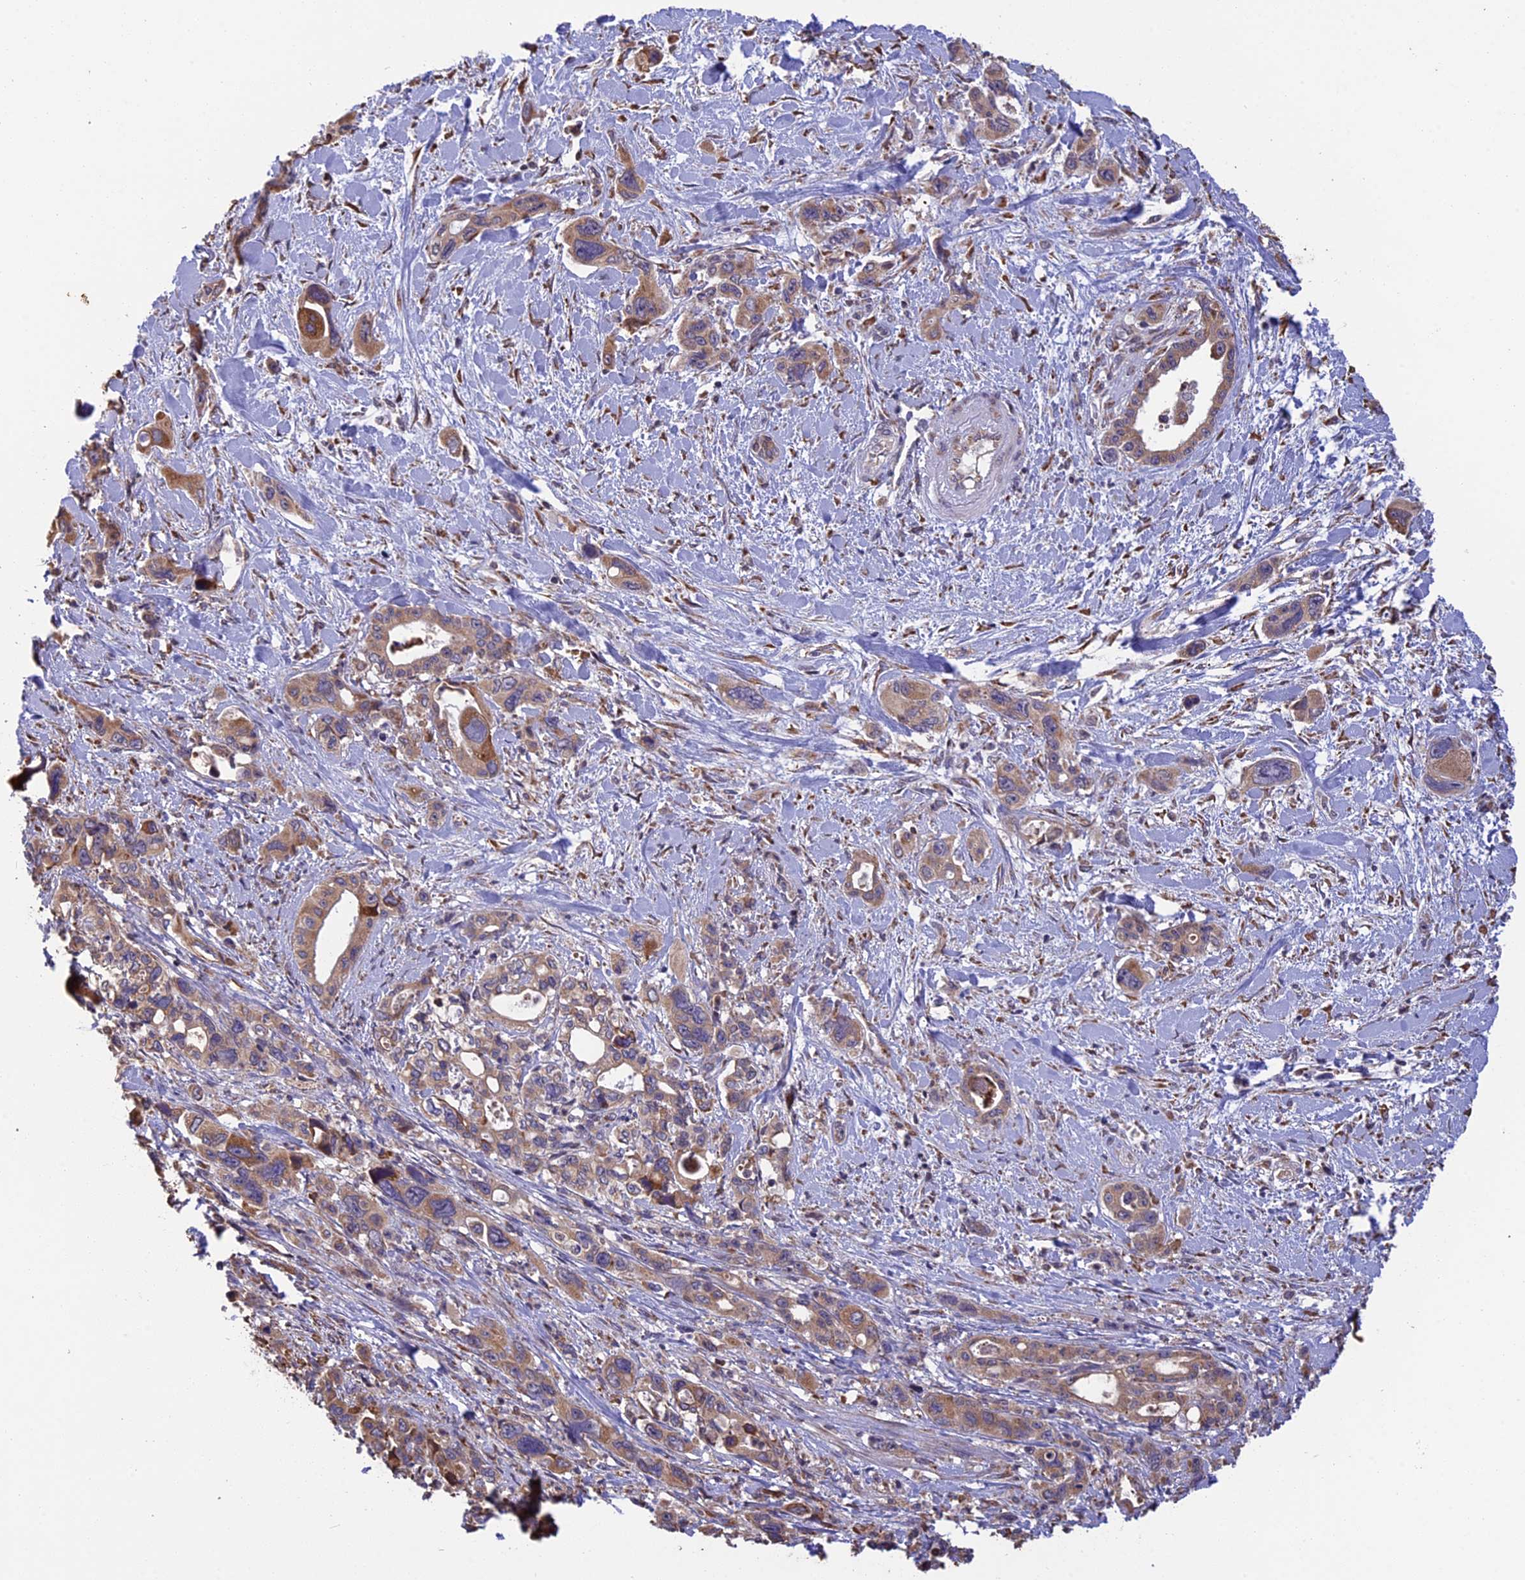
{"staining": {"intensity": "moderate", "quantity": ">75%", "location": "cytoplasmic/membranous"}, "tissue": "pancreatic cancer", "cell_type": "Tumor cells", "image_type": "cancer", "snomed": [{"axis": "morphology", "description": "Adenocarcinoma, NOS"}, {"axis": "topography", "description": "Pancreas"}], "caption": "Protein staining displays moderate cytoplasmic/membranous expression in approximately >75% of tumor cells in pancreatic adenocarcinoma. (brown staining indicates protein expression, while blue staining denotes nuclei).", "gene": "DMRTA2", "patient": {"sex": "male", "age": 46}}